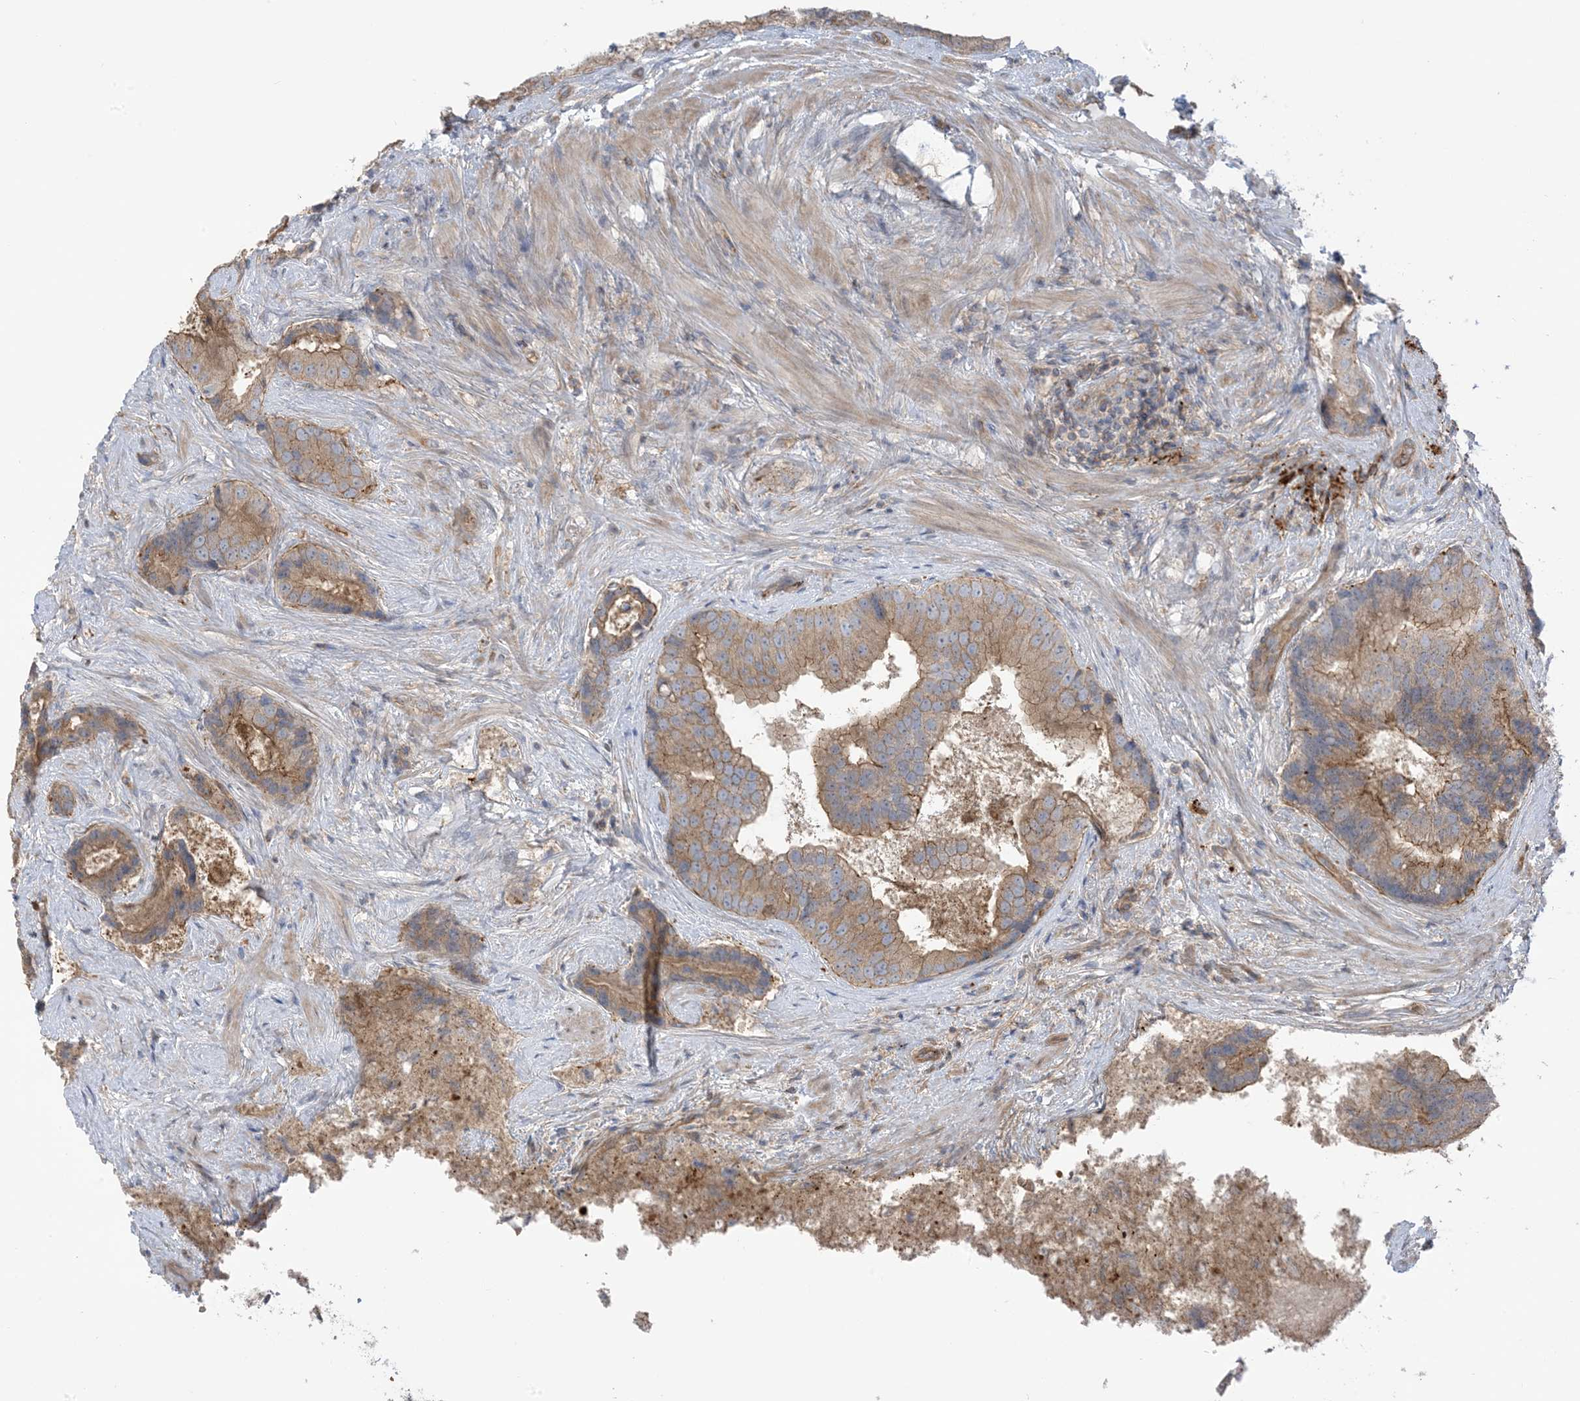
{"staining": {"intensity": "moderate", "quantity": ">75%", "location": "cytoplasmic/membranous"}, "tissue": "prostate cancer", "cell_type": "Tumor cells", "image_type": "cancer", "snomed": [{"axis": "morphology", "description": "Adenocarcinoma, High grade"}, {"axis": "topography", "description": "Prostate"}], "caption": "An immunohistochemistry (IHC) histopathology image of neoplastic tissue is shown. Protein staining in brown shows moderate cytoplasmic/membranous positivity in prostate cancer (high-grade adenocarcinoma) within tumor cells.", "gene": "ICMT", "patient": {"sex": "male", "age": 70}}